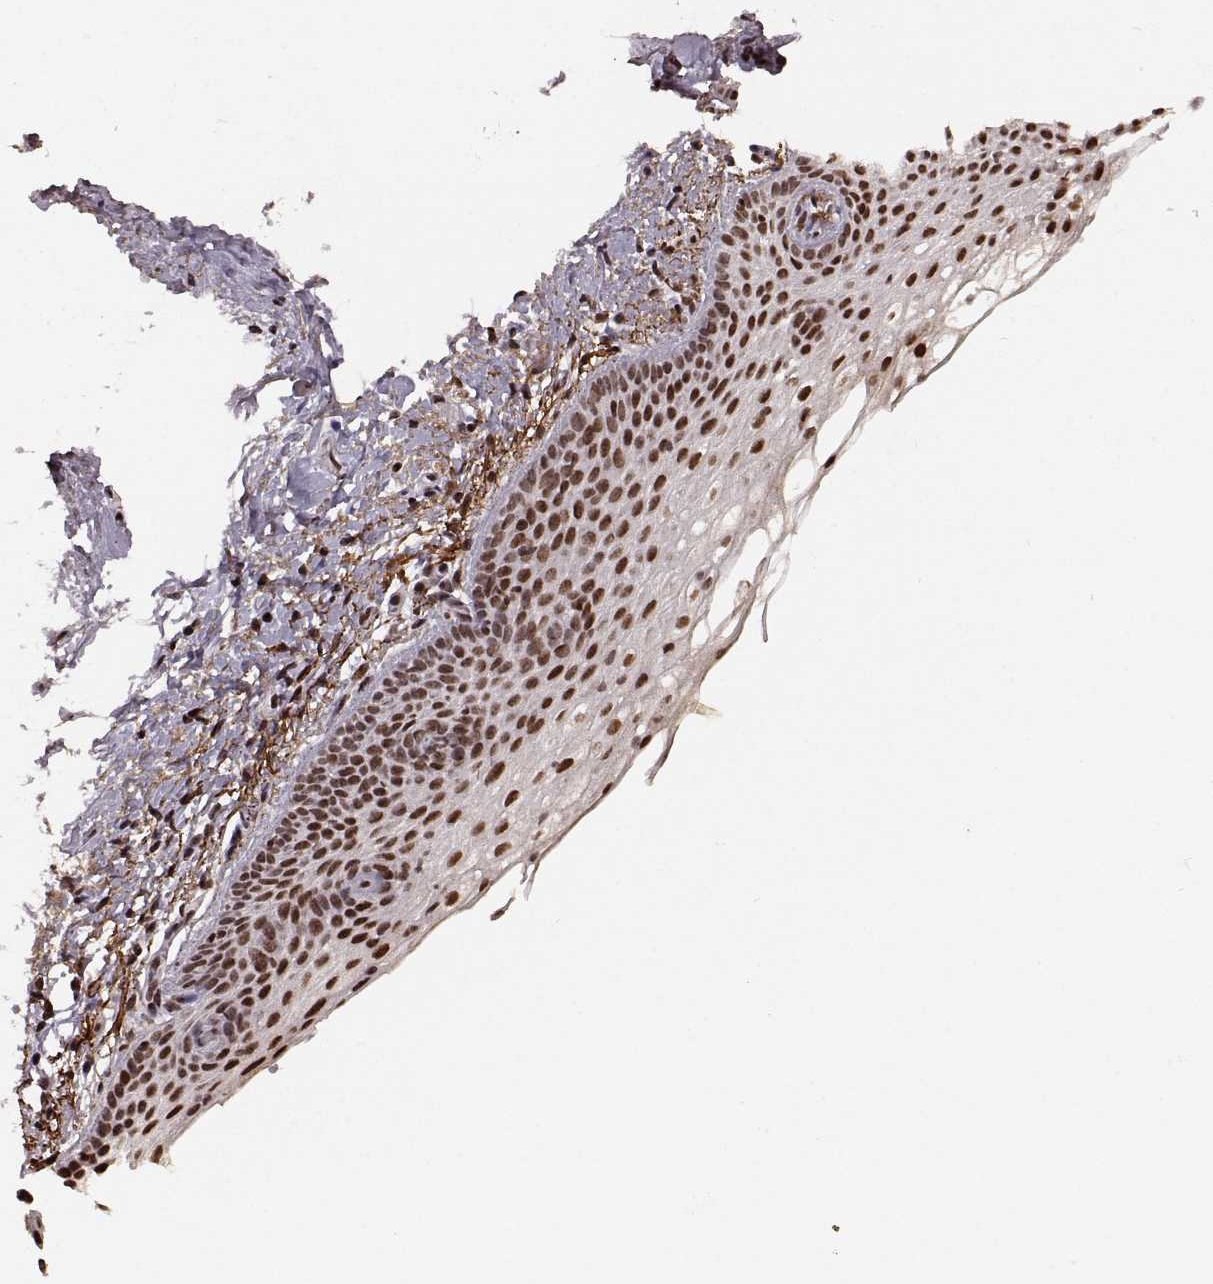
{"staining": {"intensity": "strong", "quantity": ">75%", "location": "nuclear"}, "tissue": "vagina", "cell_type": "Squamous epithelial cells", "image_type": "normal", "snomed": [{"axis": "morphology", "description": "Normal tissue, NOS"}, {"axis": "topography", "description": "Vagina"}], "caption": "A brown stain labels strong nuclear expression of a protein in squamous epithelial cells of unremarkable vagina.", "gene": "RRAGD", "patient": {"sex": "female", "age": 61}}